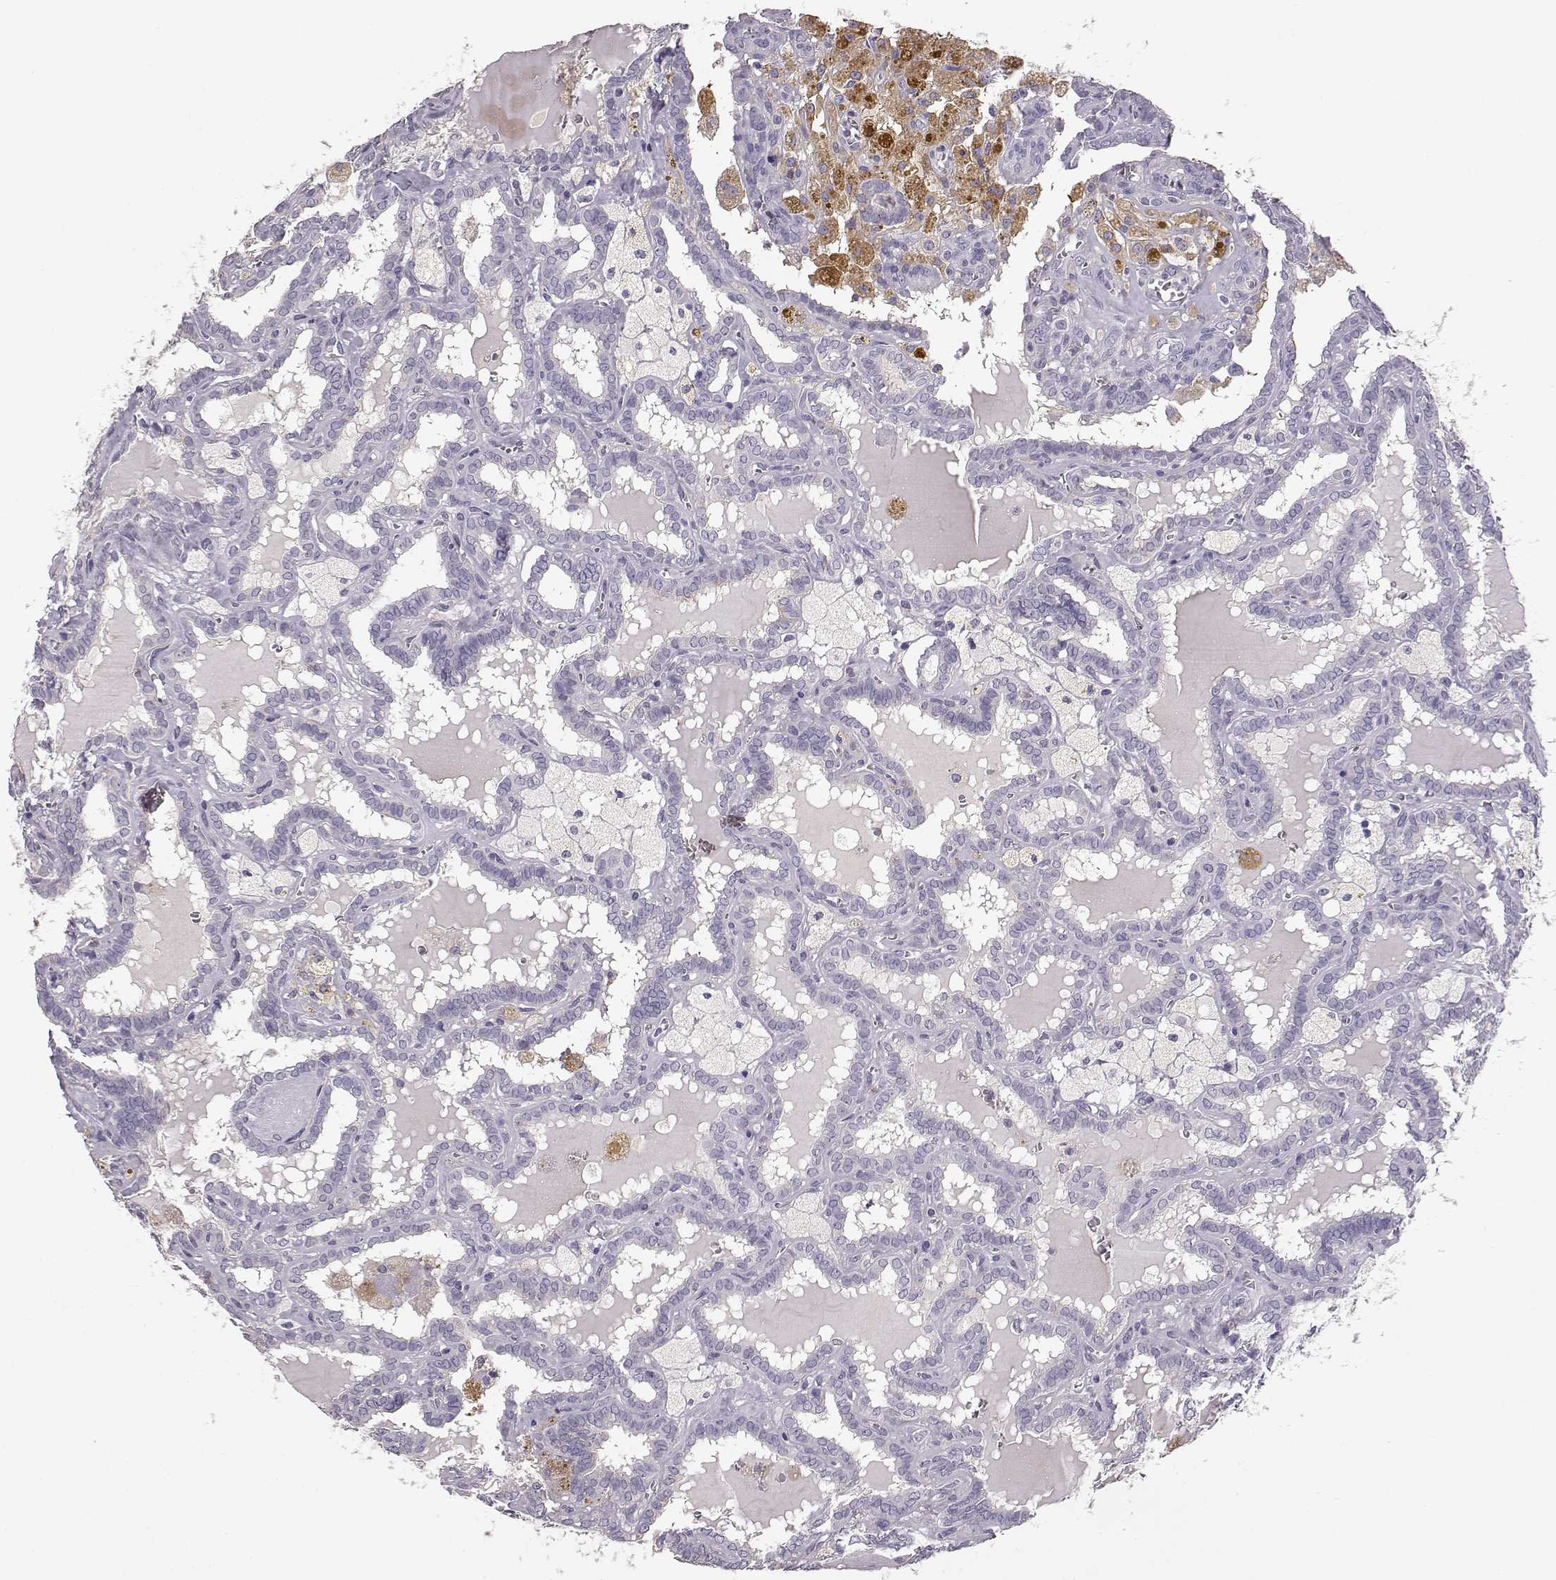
{"staining": {"intensity": "negative", "quantity": "none", "location": "none"}, "tissue": "thyroid cancer", "cell_type": "Tumor cells", "image_type": "cancer", "snomed": [{"axis": "morphology", "description": "Papillary adenocarcinoma, NOS"}, {"axis": "topography", "description": "Thyroid gland"}], "caption": "A high-resolution image shows immunohistochemistry staining of papillary adenocarcinoma (thyroid), which displays no significant expression in tumor cells.", "gene": "GHR", "patient": {"sex": "female", "age": 39}}